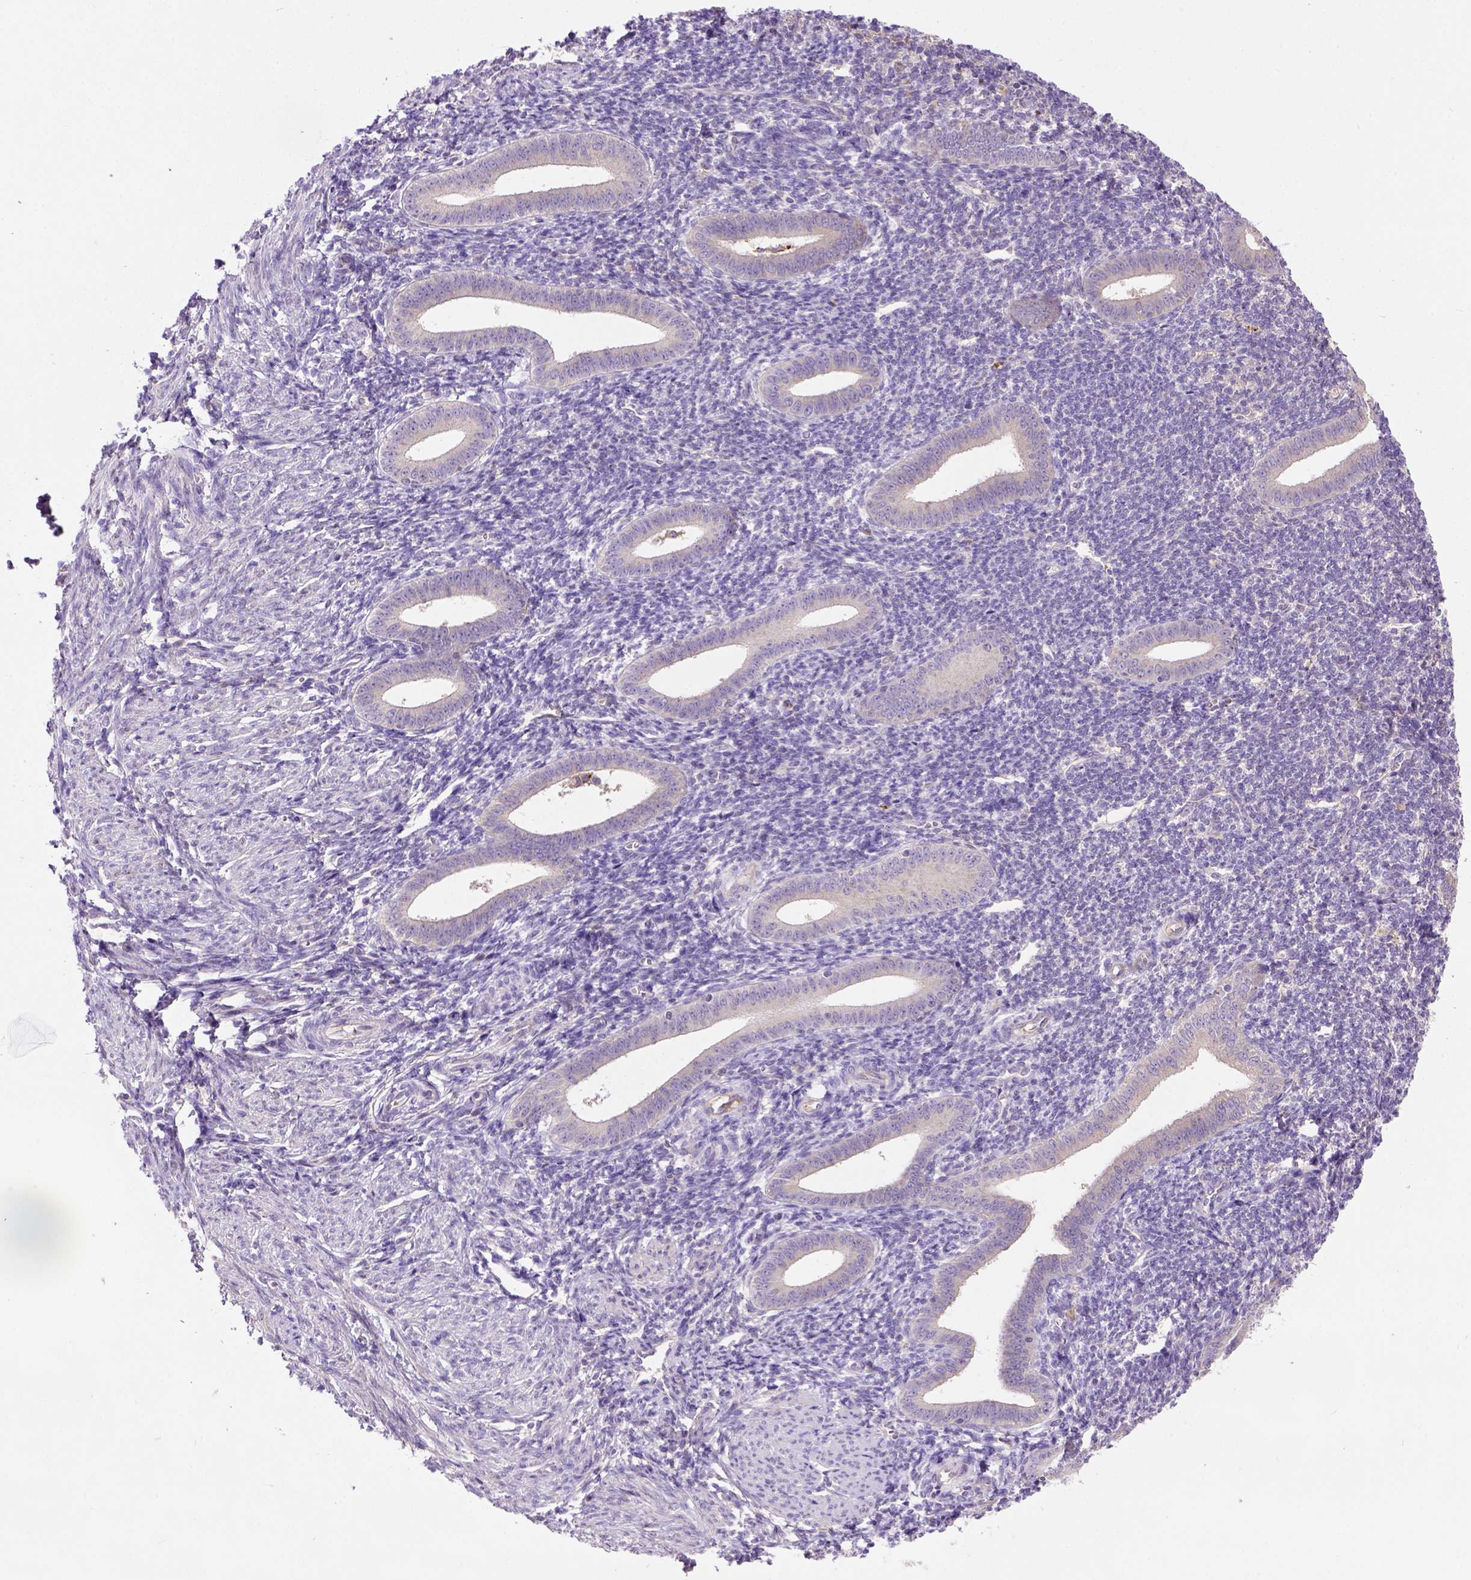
{"staining": {"intensity": "negative", "quantity": "none", "location": "none"}, "tissue": "endometrium", "cell_type": "Cells in endometrial stroma", "image_type": "normal", "snomed": [{"axis": "morphology", "description": "Normal tissue, NOS"}, {"axis": "topography", "description": "Endometrium"}], "caption": "A high-resolution micrograph shows immunohistochemistry staining of benign endometrium, which demonstrates no significant staining in cells in endometrial stroma.", "gene": "DEPDC1B", "patient": {"sex": "female", "age": 25}}